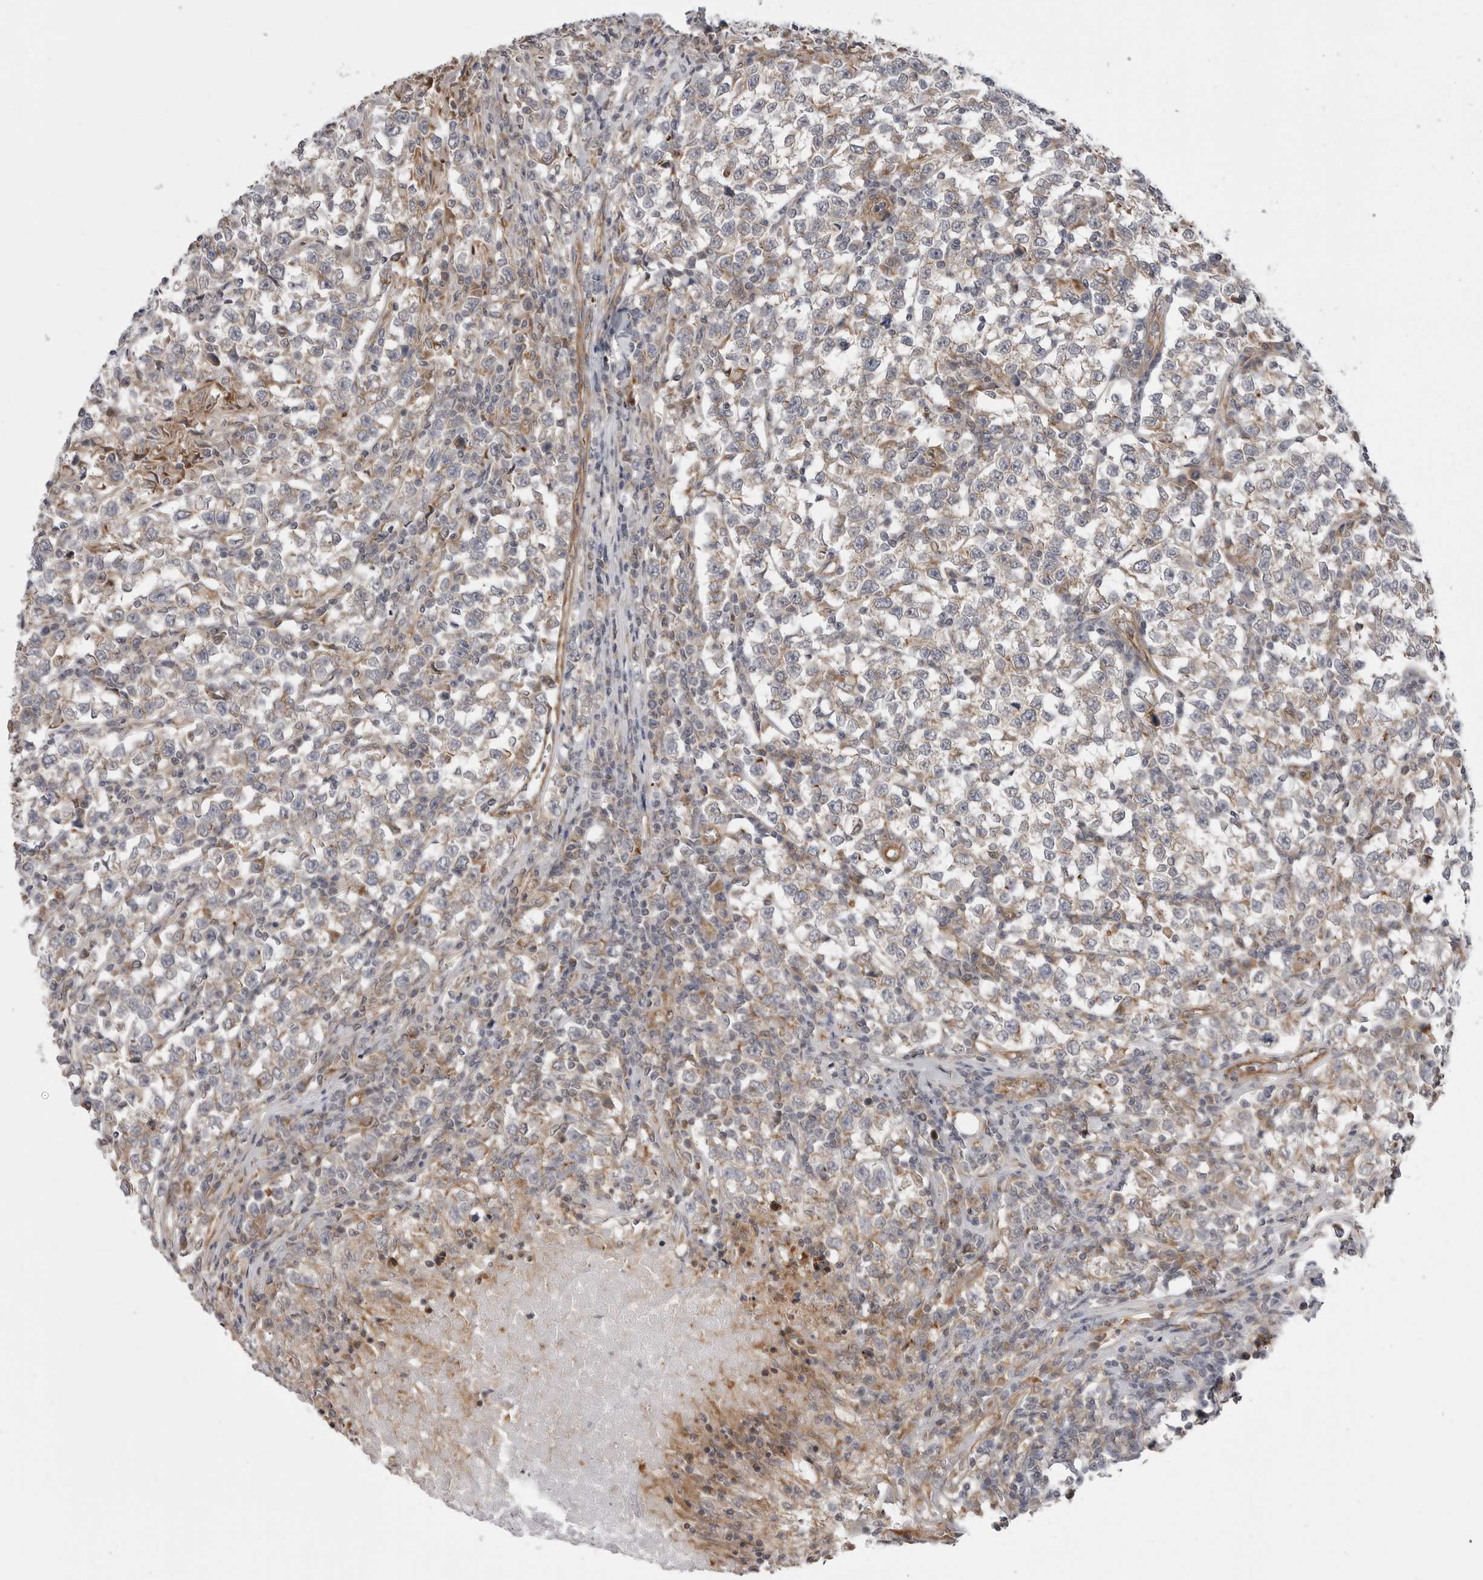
{"staining": {"intensity": "weak", "quantity": "<25%", "location": "cytoplasmic/membranous"}, "tissue": "testis cancer", "cell_type": "Tumor cells", "image_type": "cancer", "snomed": [{"axis": "morphology", "description": "Normal tissue, NOS"}, {"axis": "morphology", "description": "Seminoma, NOS"}, {"axis": "topography", "description": "Testis"}], "caption": "A micrograph of testis cancer stained for a protein exhibits no brown staining in tumor cells.", "gene": "SCP2", "patient": {"sex": "male", "age": 43}}